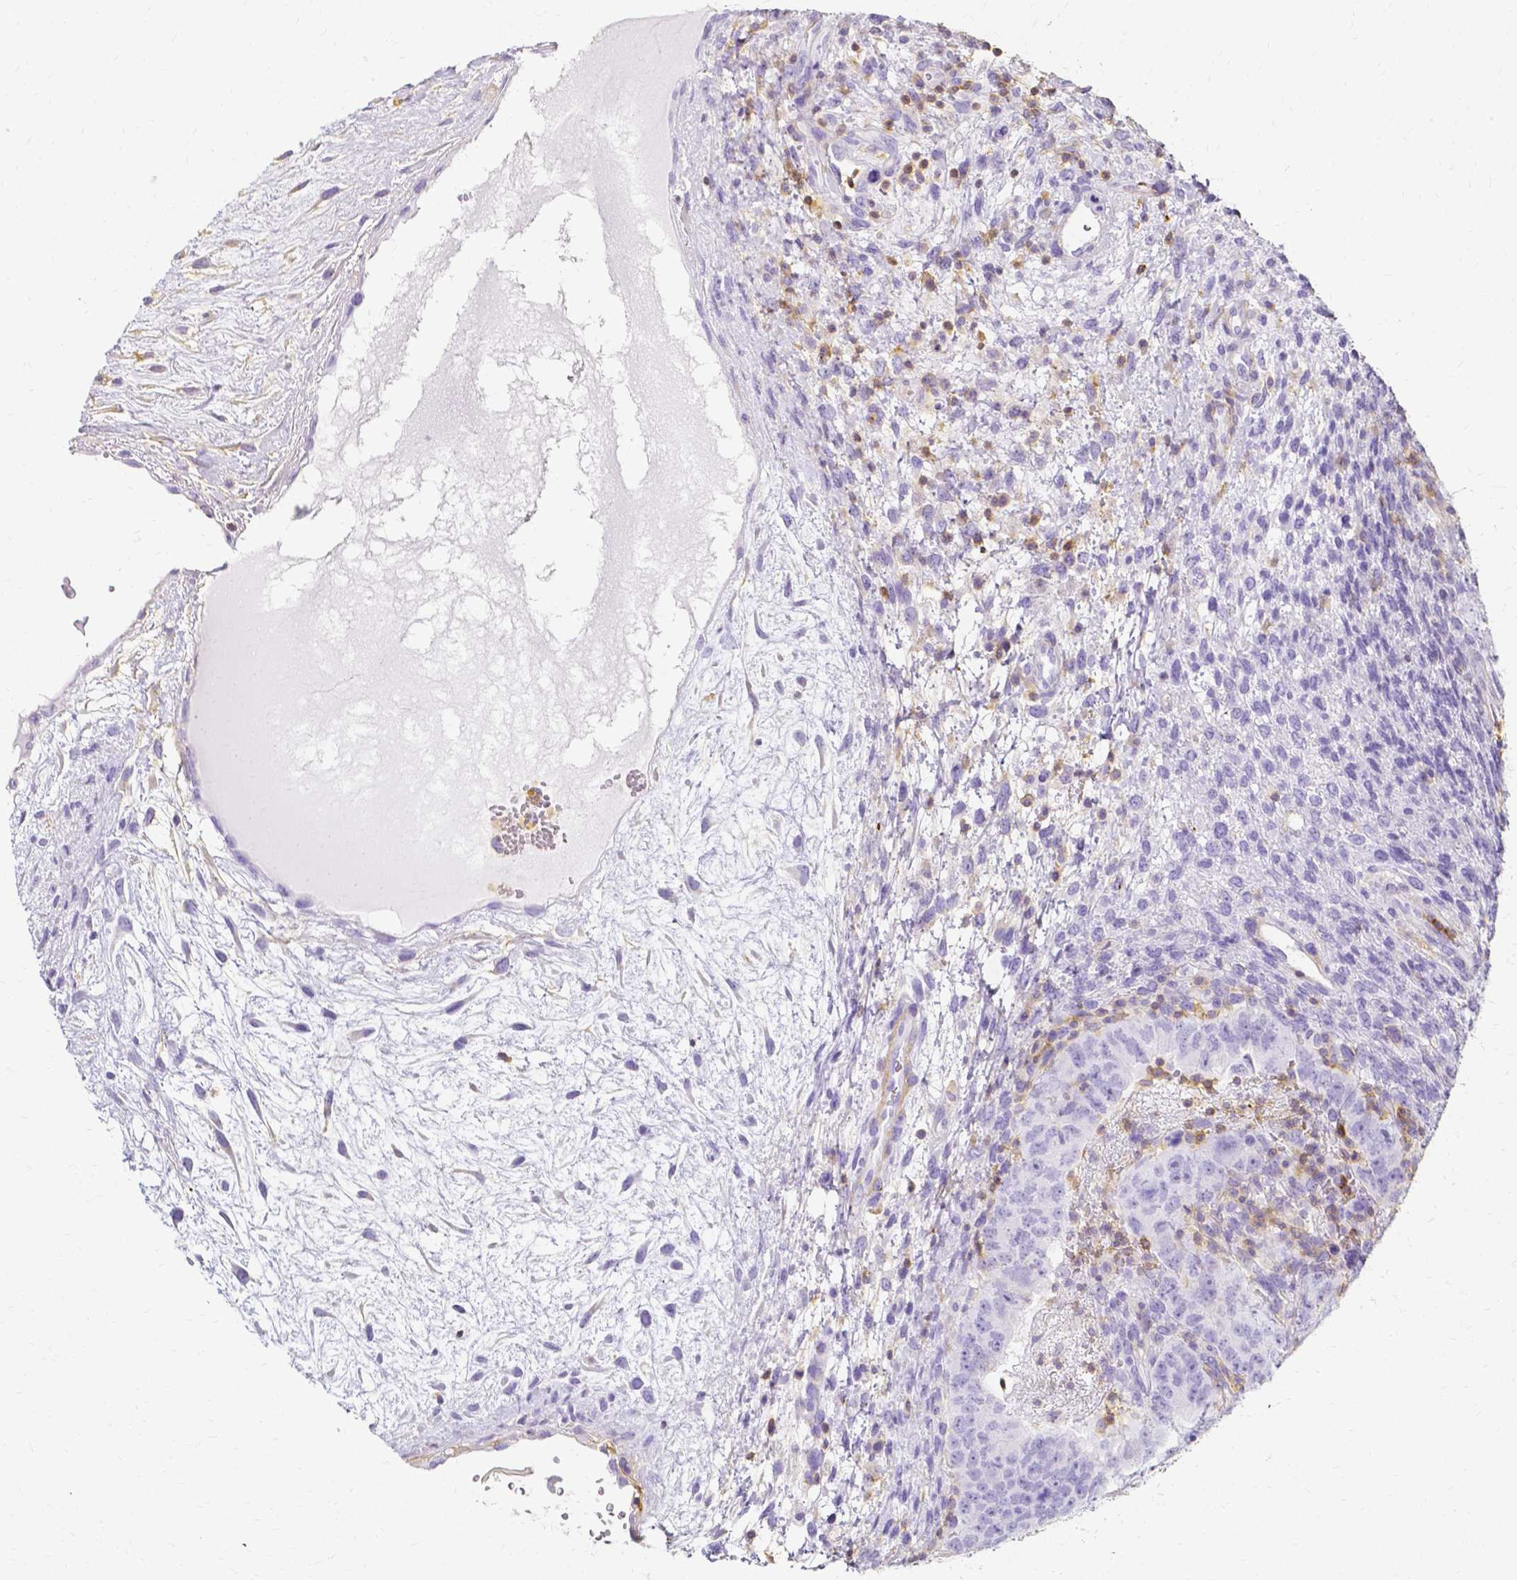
{"staining": {"intensity": "negative", "quantity": "none", "location": "none"}, "tissue": "testis cancer", "cell_type": "Tumor cells", "image_type": "cancer", "snomed": [{"axis": "morphology", "description": "Carcinoma, Embryonal, NOS"}, {"axis": "topography", "description": "Testis"}], "caption": "IHC of human testis cancer (embryonal carcinoma) reveals no staining in tumor cells.", "gene": "HSPA12A", "patient": {"sex": "male", "age": 24}}